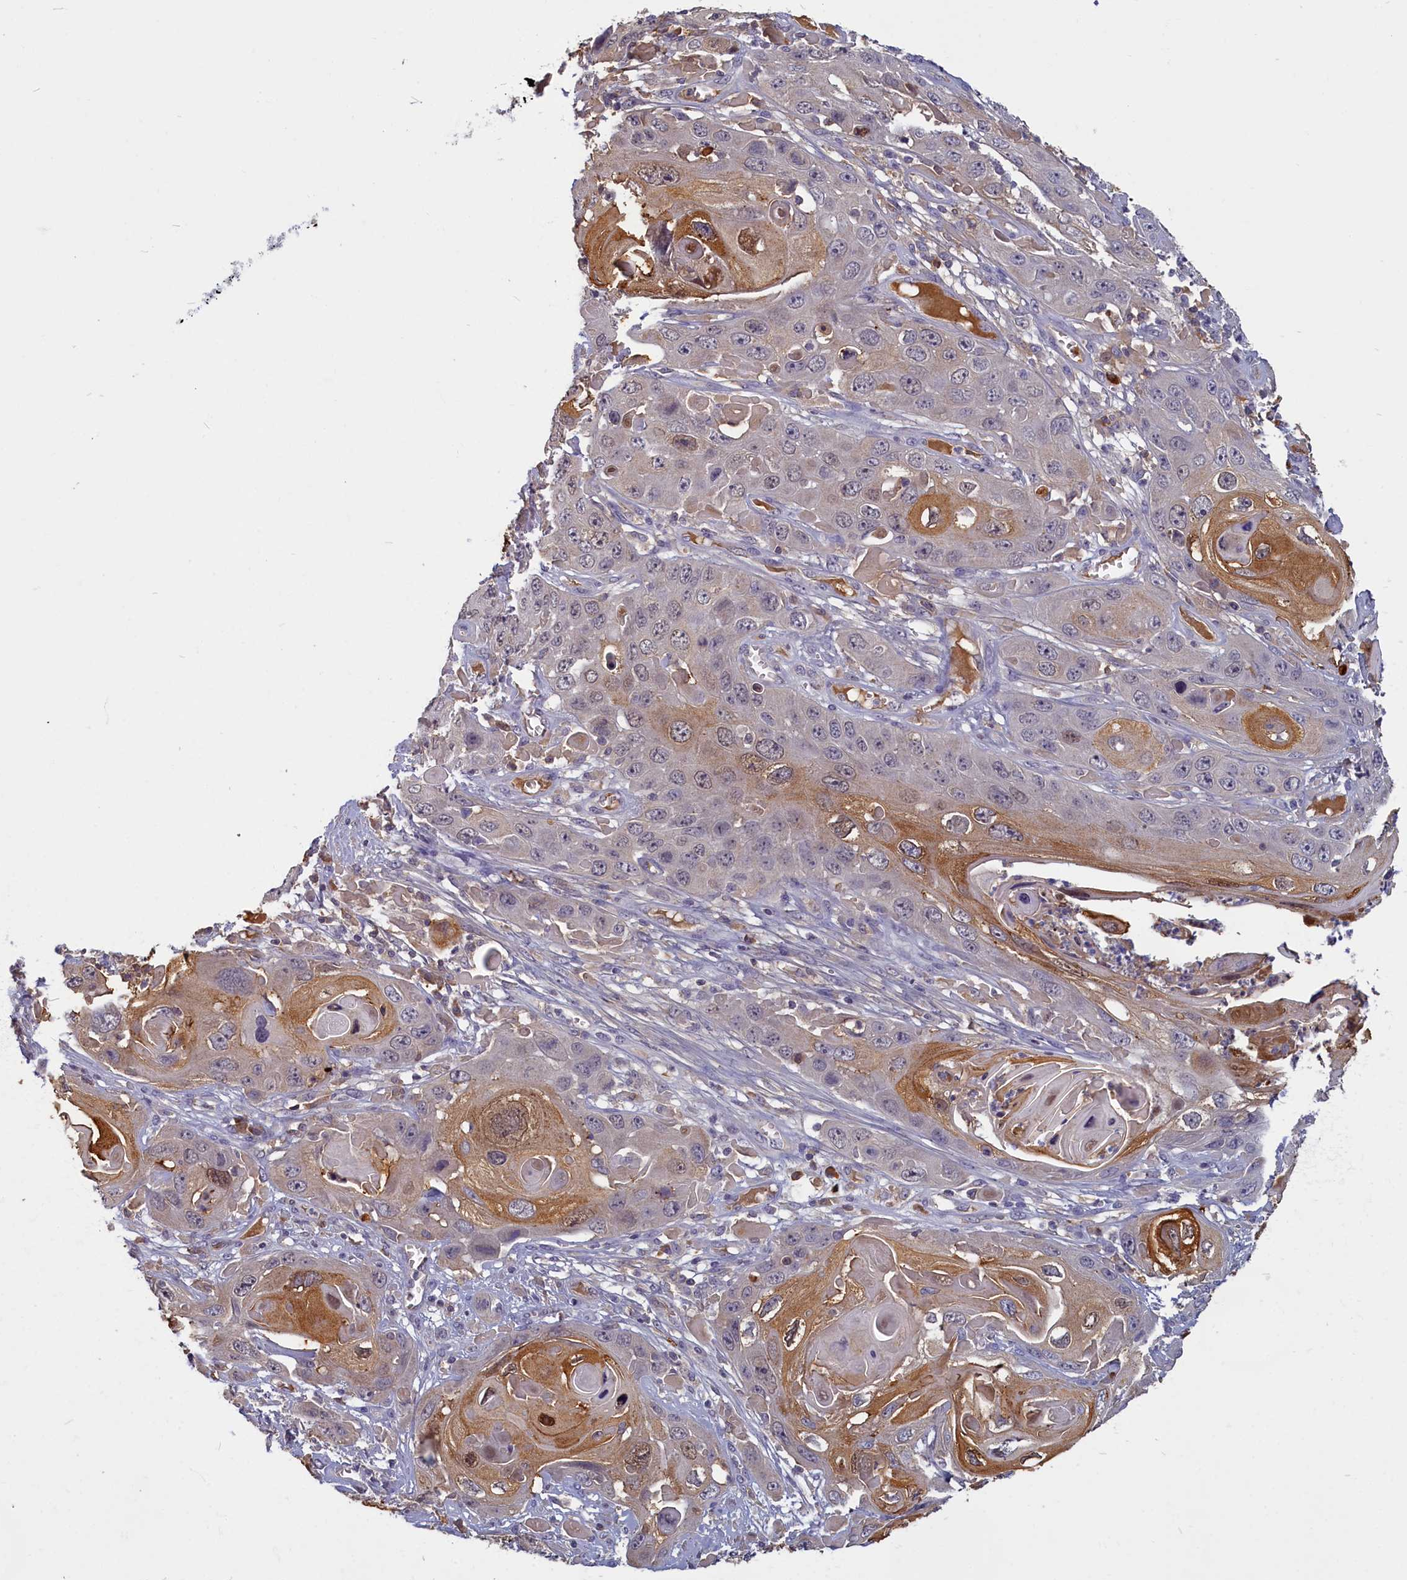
{"staining": {"intensity": "moderate", "quantity": "25%-75%", "location": "cytoplasmic/membranous,nuclear"}, "tissue": "skin cancer", "cell_type": "Tumor cells", "image_type": "cancer", "snomed": [{"axis": "morphology", "description": "Squamous cell carcinoma, NOS"}, {"axis": "topography", "description": "Skin"}], "caption": "Human skin cancer stained with a brown dye demonstrates moderate cytoplasmic/membranous and nuclear positive expression in approximately 25%-75% of tumor cells.", "gene": "SV2C", "patient": {"sex": "male", "age": 55}}